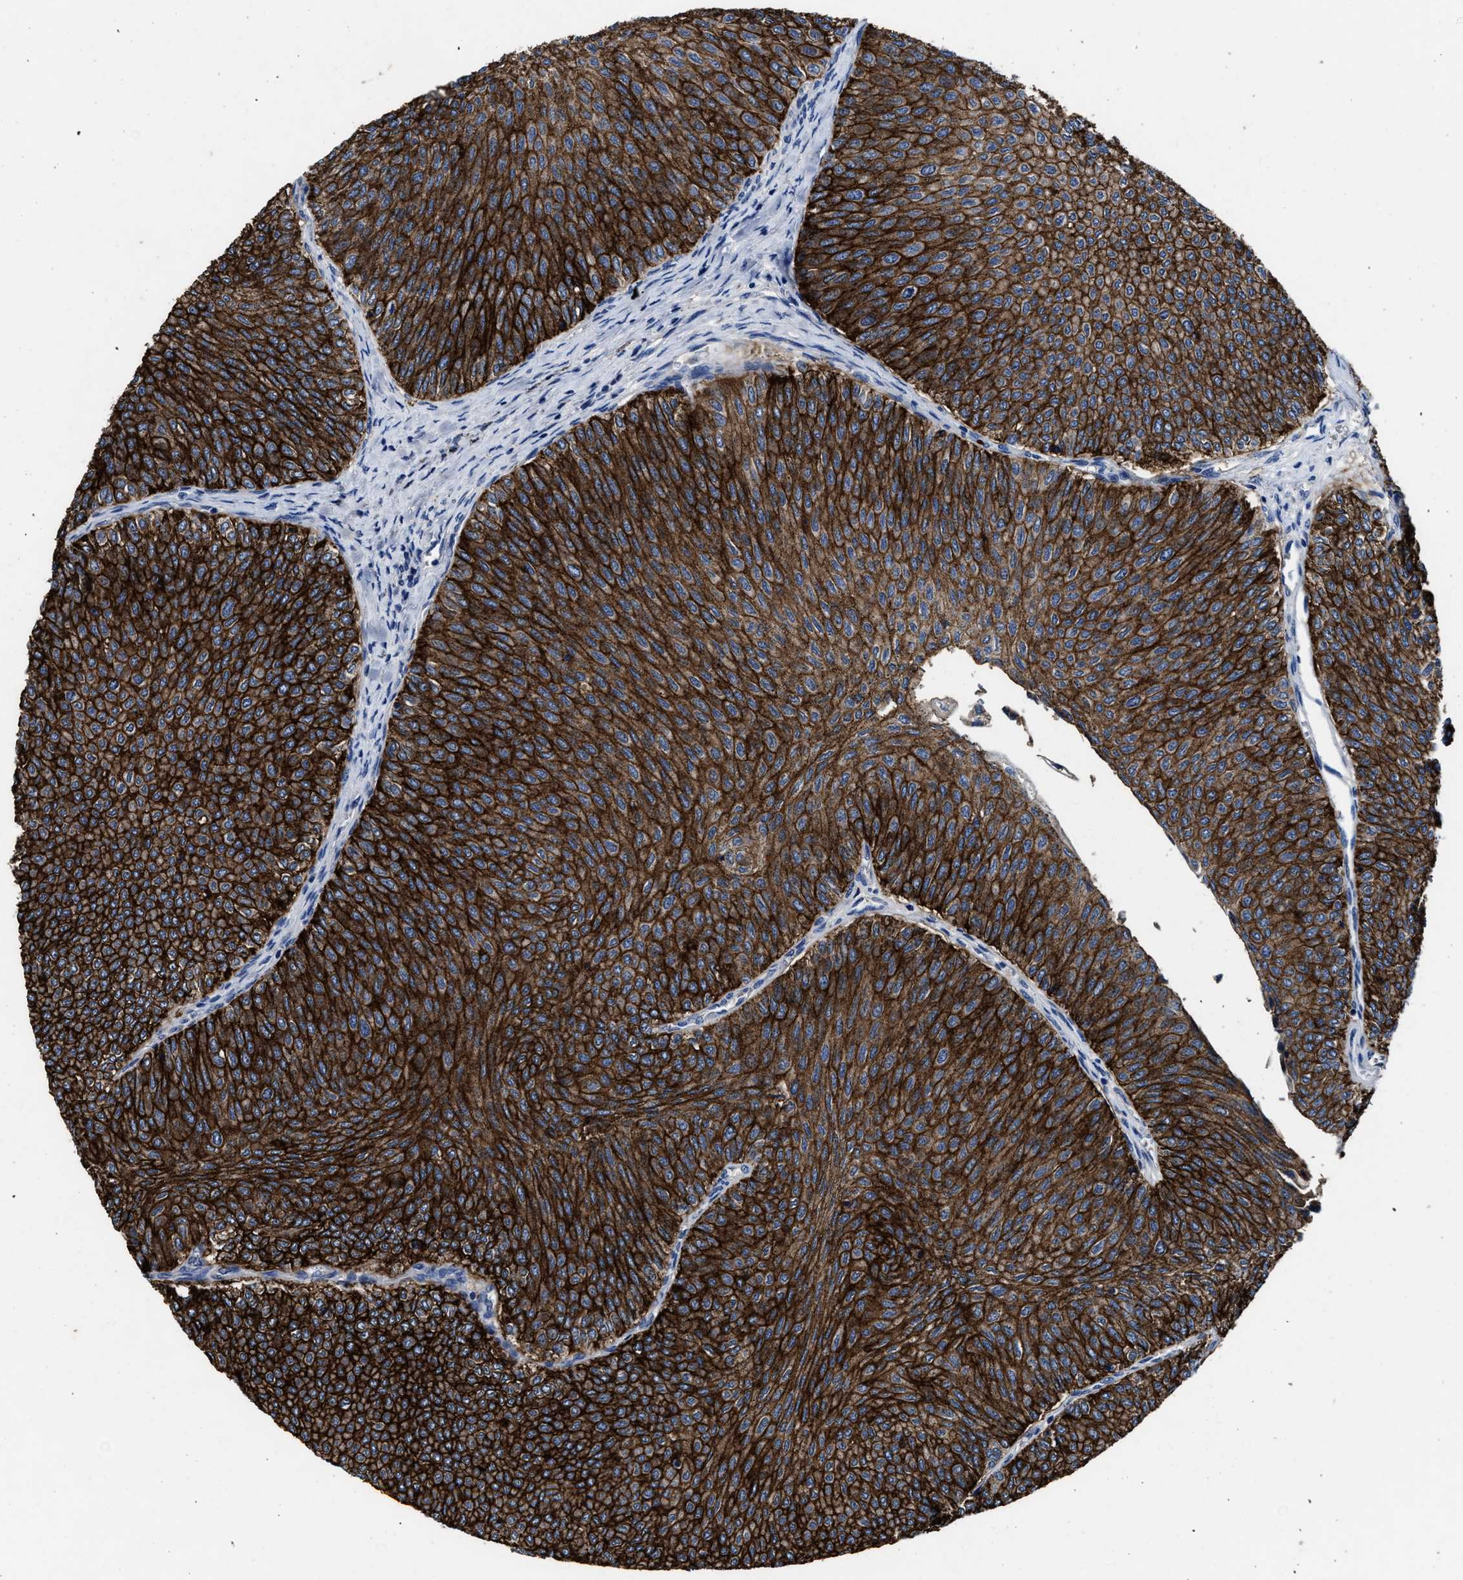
{"staining": {"intensity": "strong", "quantity": ">75%", "location": "cytoplasmic/membranous"}, "tissue": "urothelial cancer", "cell_type": "Tumor cells", "image_type": "cancer", "snomed": [{"axis": "morphology", "description": "Urothelial carcinoma, Low grade"}, {"axis": "topography", "description": "Urinary bladder"}], "caption": "Urothelial cancer tissue exhibits strong cytoplasmic/membranous expression in about >75% of tumor cells", "gene": "UBR4", "patient": {"sex": "male", "age": 78}}